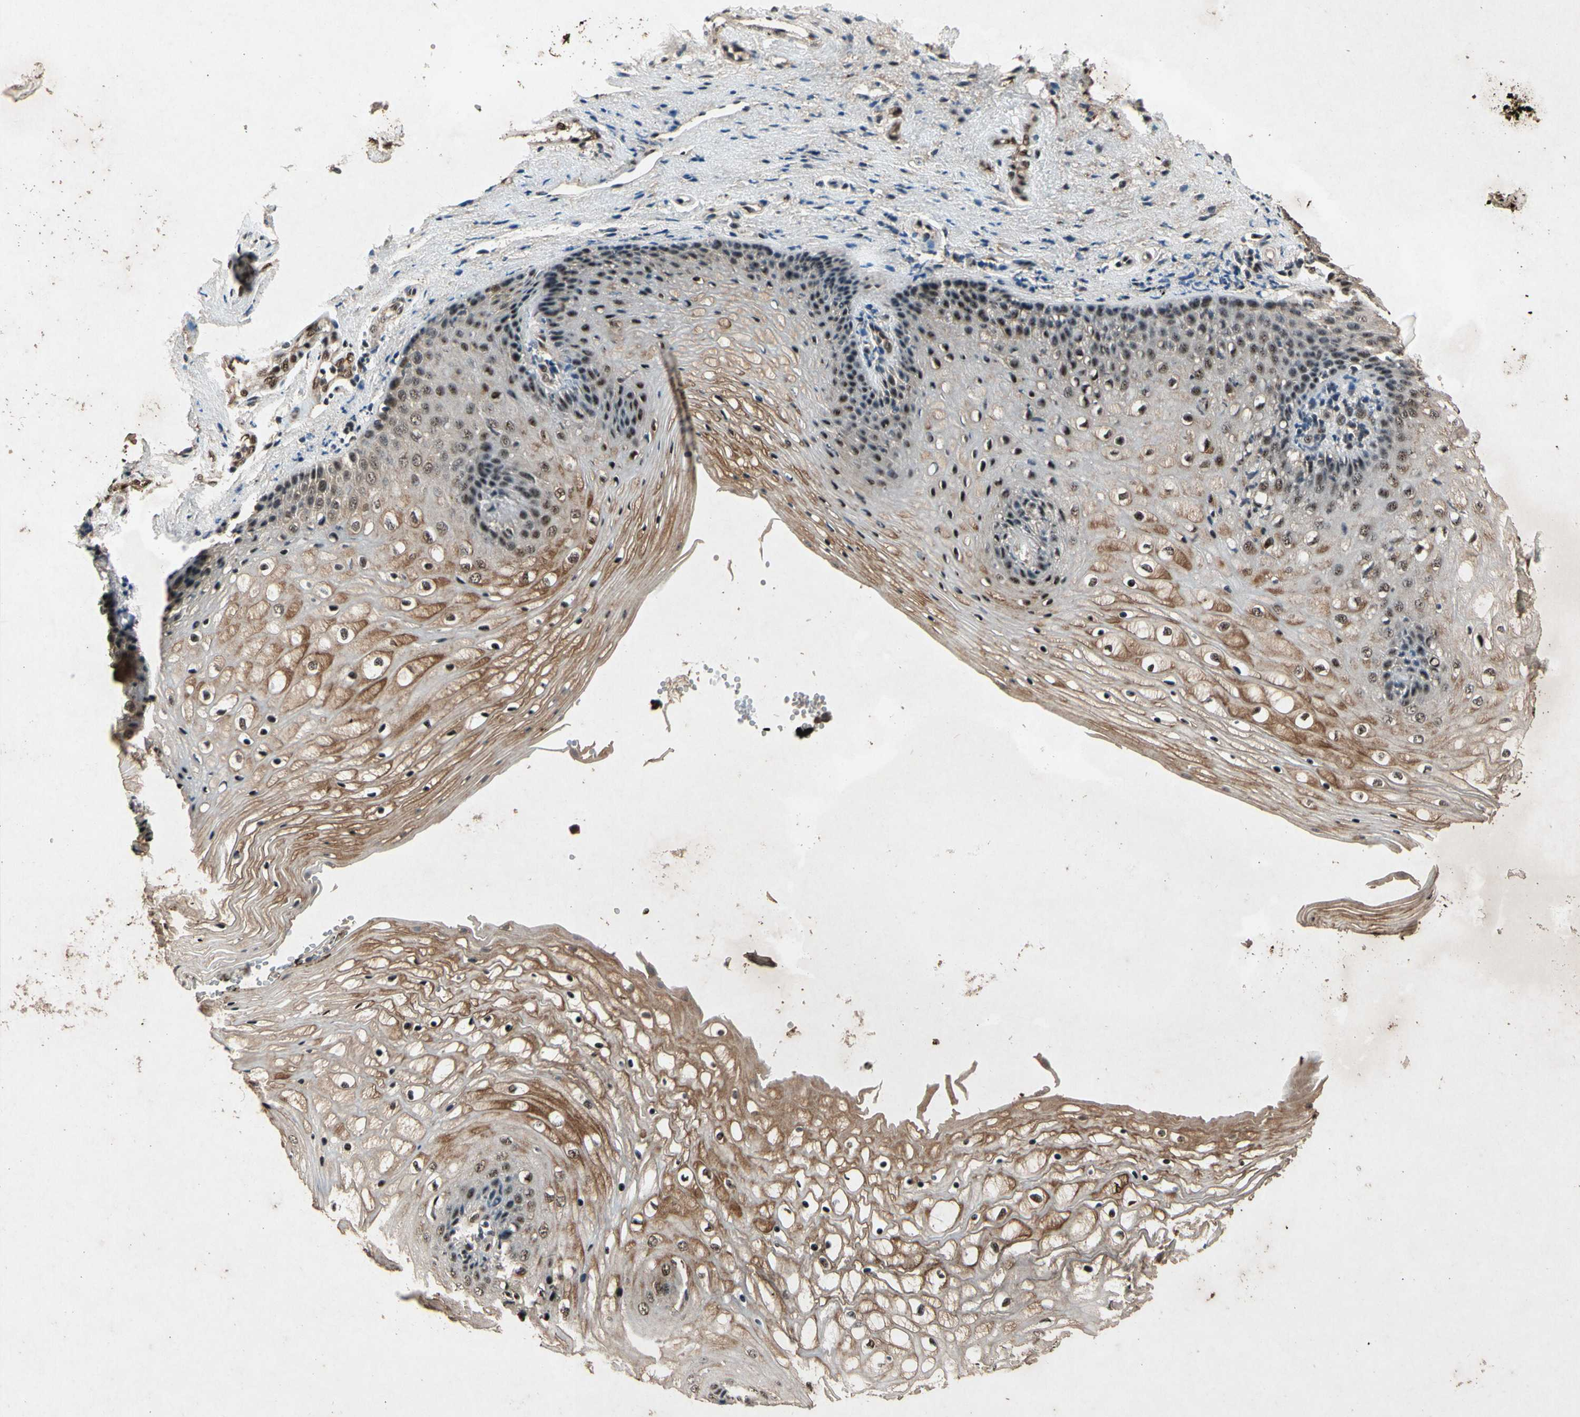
{"staining": {"intensity": "moderate", "quantity": "25%-75%", "location": "cytoplasmic/membranous,nuclear"}, "tissue": "vagina", "cell_type": "Squamous epithelial cells", "image_type": "normal", "snomed": [{"axis": "morphology", "description": "Normal tissue, NOS"}, {"axis": "topography", "description": "Vagina"}], "caption": "Protein expression analysis of unremarkable vagina reveals moderate cytoplasmic/membranous,nuclear staining in about 25%-75% of squamous epithelial cells. (Brightfield microscopy of DAB IHC at high magnification).", "gene": "PML", "patient": {"sex": "female", "age": 34}}